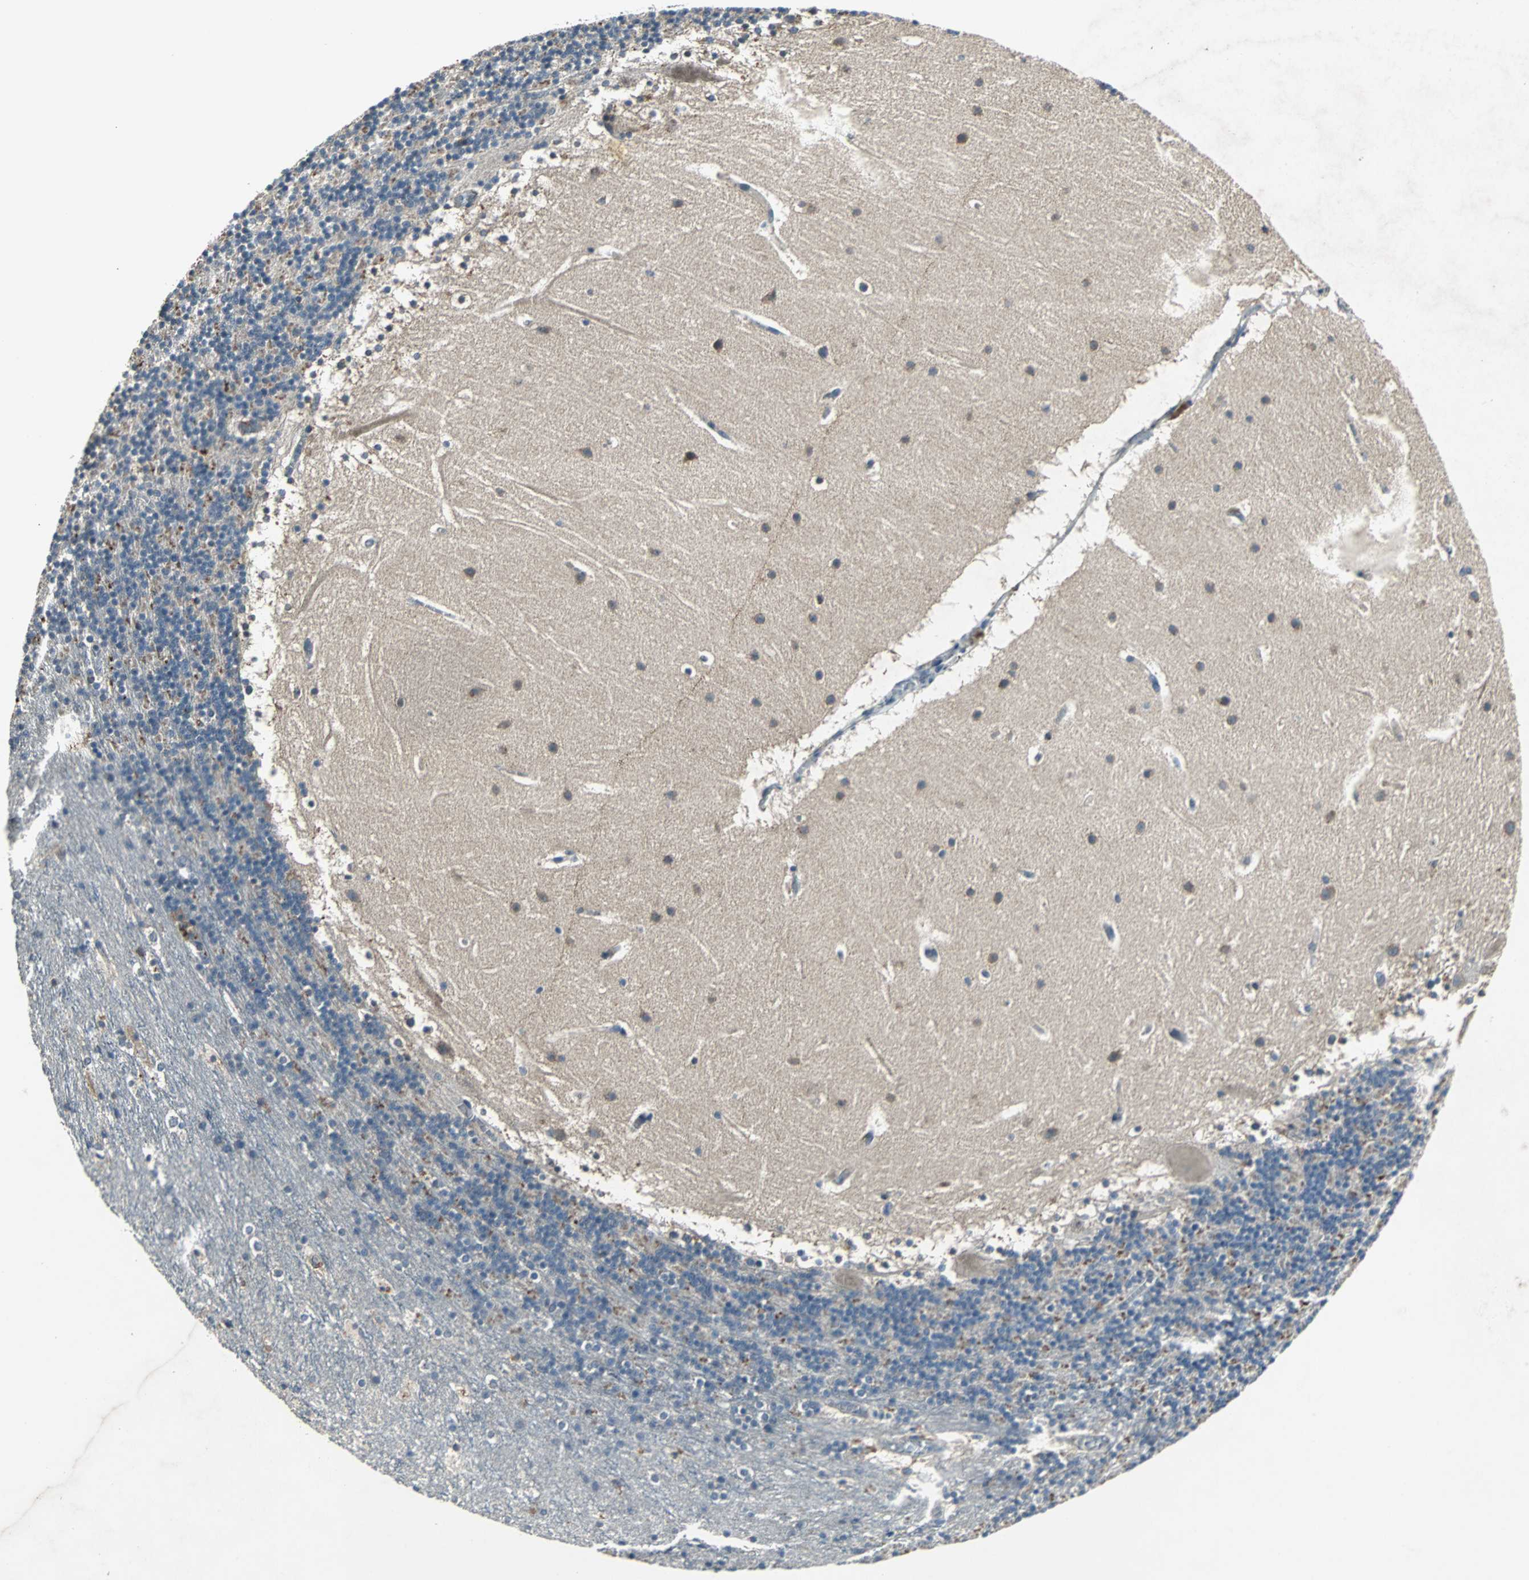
{"staining": {"intensity": "weak", "quantity": "<25%", "location": "cytoplasmic/membranous"}, "tissue": "cerebellum", "cell_type": "Cells in granular layer", "image_type": "normal", "snomed": [{"axis": "morphology", "description": "Normal tissue, NOS"}, {"axis": "topography", "description": "Cerebellum"}], "caption": "IHC photomicrograph of normal cerebellum: cerebellum stained with DAB exhibits no significant protein positivity in cells in granular layer.", "gene": "SOS1", "patient": {"sex": "male", "age": 45}}